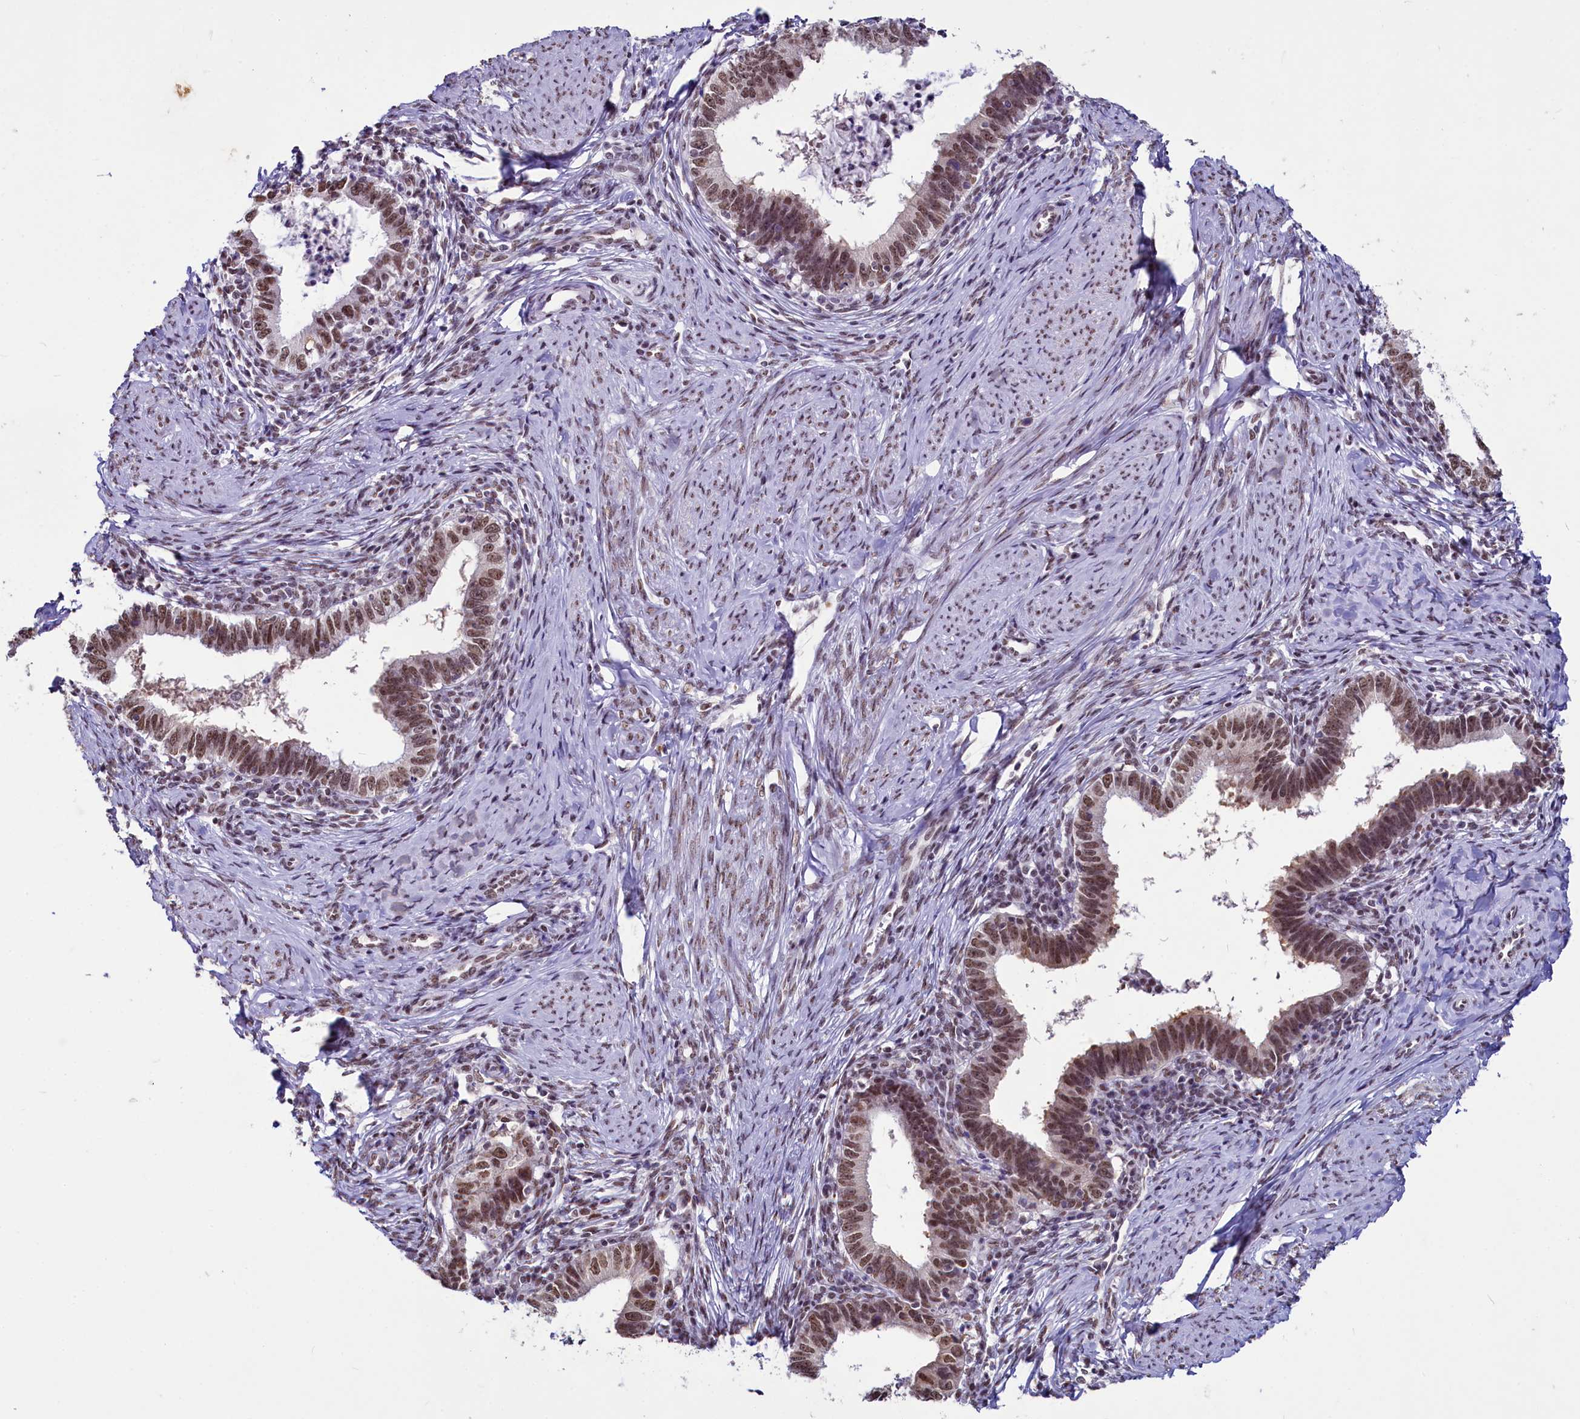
{"staining": {"intensity": "moderate", "quantity": ">75%", "location": "nuclear"}, "tissue": "cervical cancer", "cell_type": "Tumor cells", "image_type": "cancer", "snomed": [{"axis": "morphology", "description": "Adenocarcinoma, NOS"}, {"axis": "topography", "description": "Cervix"}], "caption": "There is medium levels of moderate nuclear staining in tumor cells of cervical cancer (adenocarcinoma), as demonstrated by immunohistochemical staining (brown color).", "gene": "PARPBP", "patient": {"sex": "female", "age": 36}}